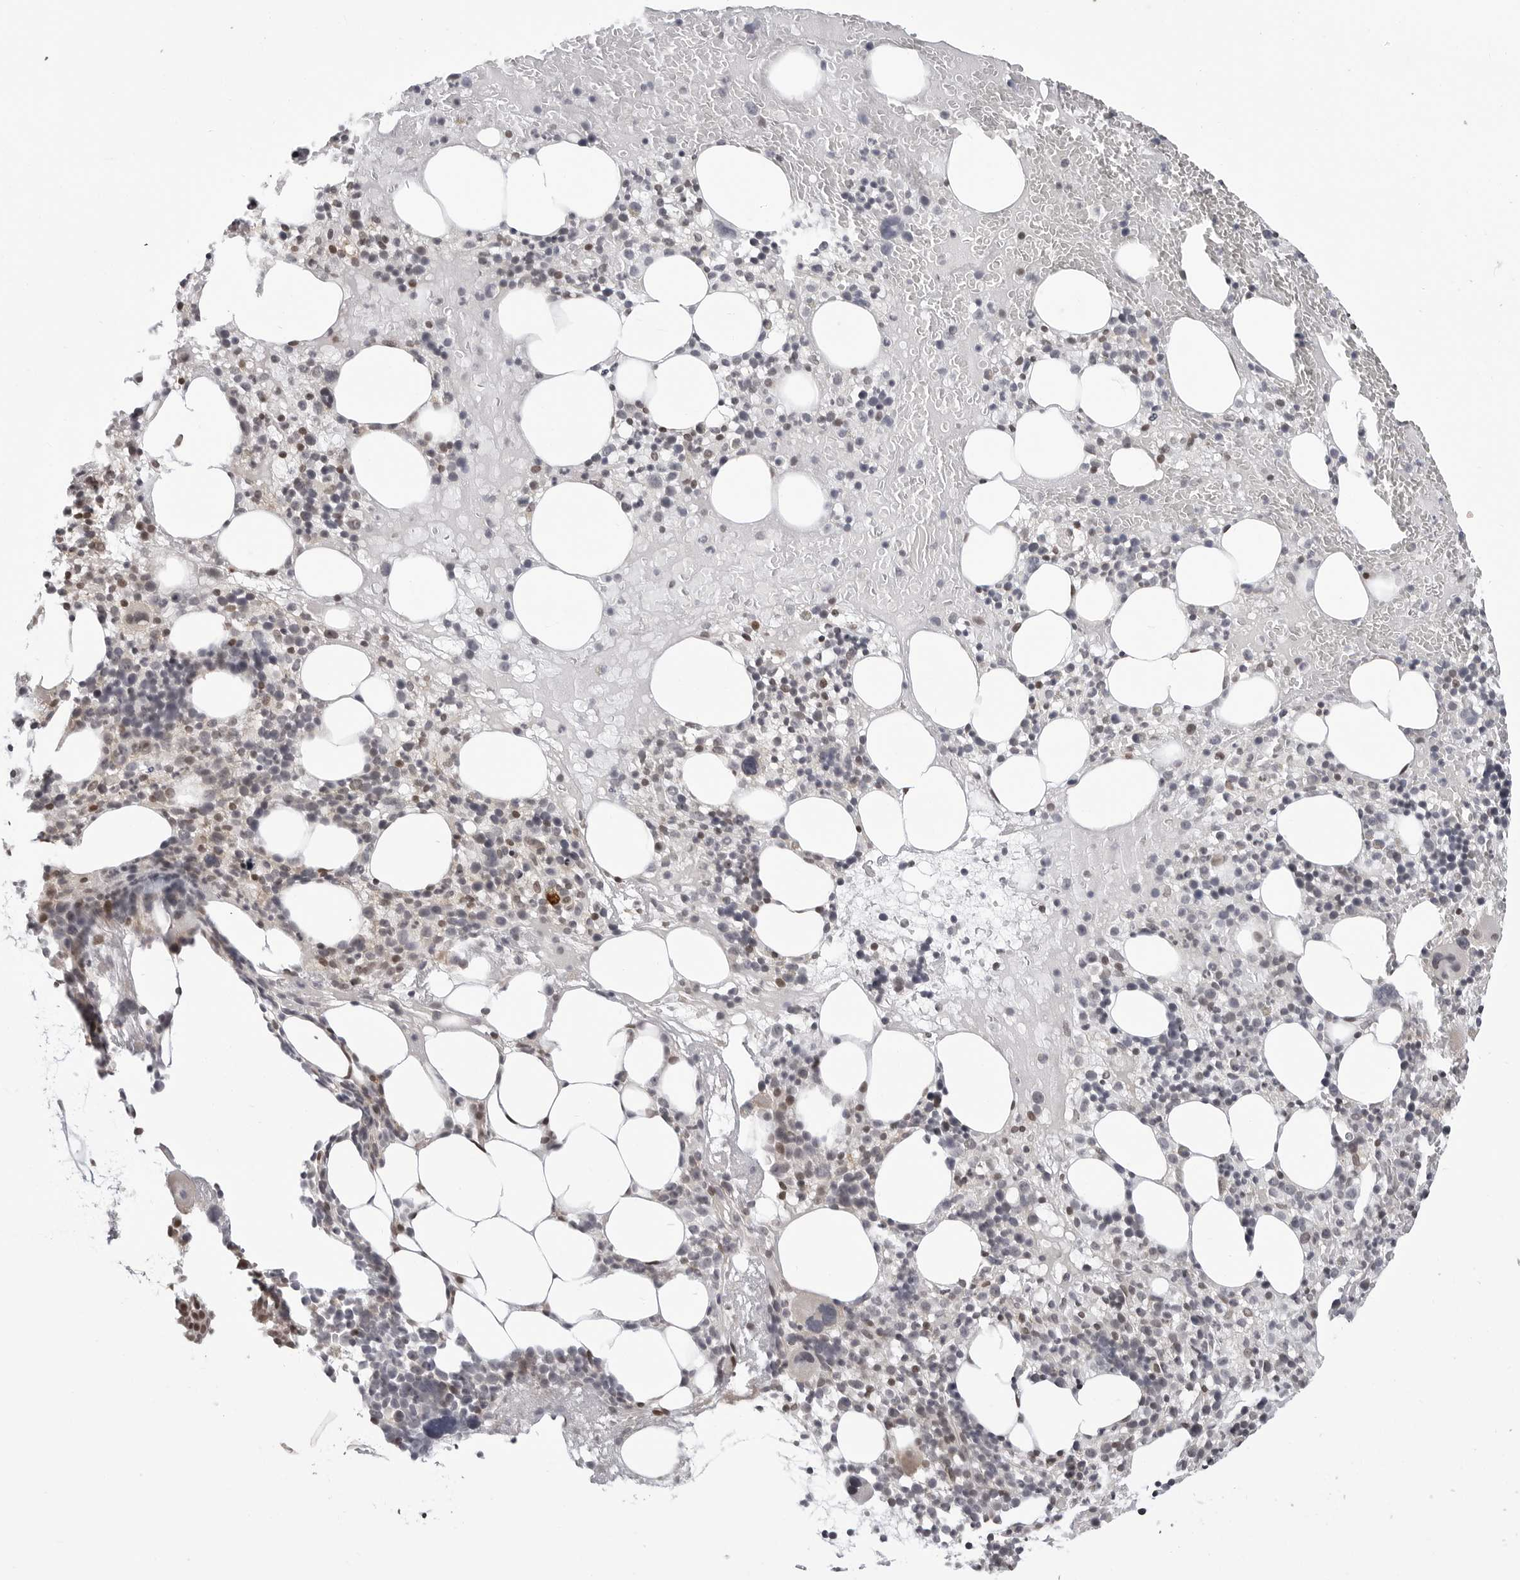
{"staining": {"intensity": "moderate", "quantity": "25%-75%", "location": "nuclear"}, "tissue": "bone marrow", "cell_type": "Hematopoietic cells", "image_type": "normal", "snomed": [{"axis": "morphology", "description": "Normal tissue, NOS"}, {"axis": "morphology", "description": "Inflammation, NOS"}, {"axis": "topography", "description": "Bone marrow"}], "caption": "Benign bone marrow shows moderate nuclear positivity in approximately 25%-75% of hematopoietic cells.", "gene": "C8orf33", "patient": {"sex": "female", "age": 77}}